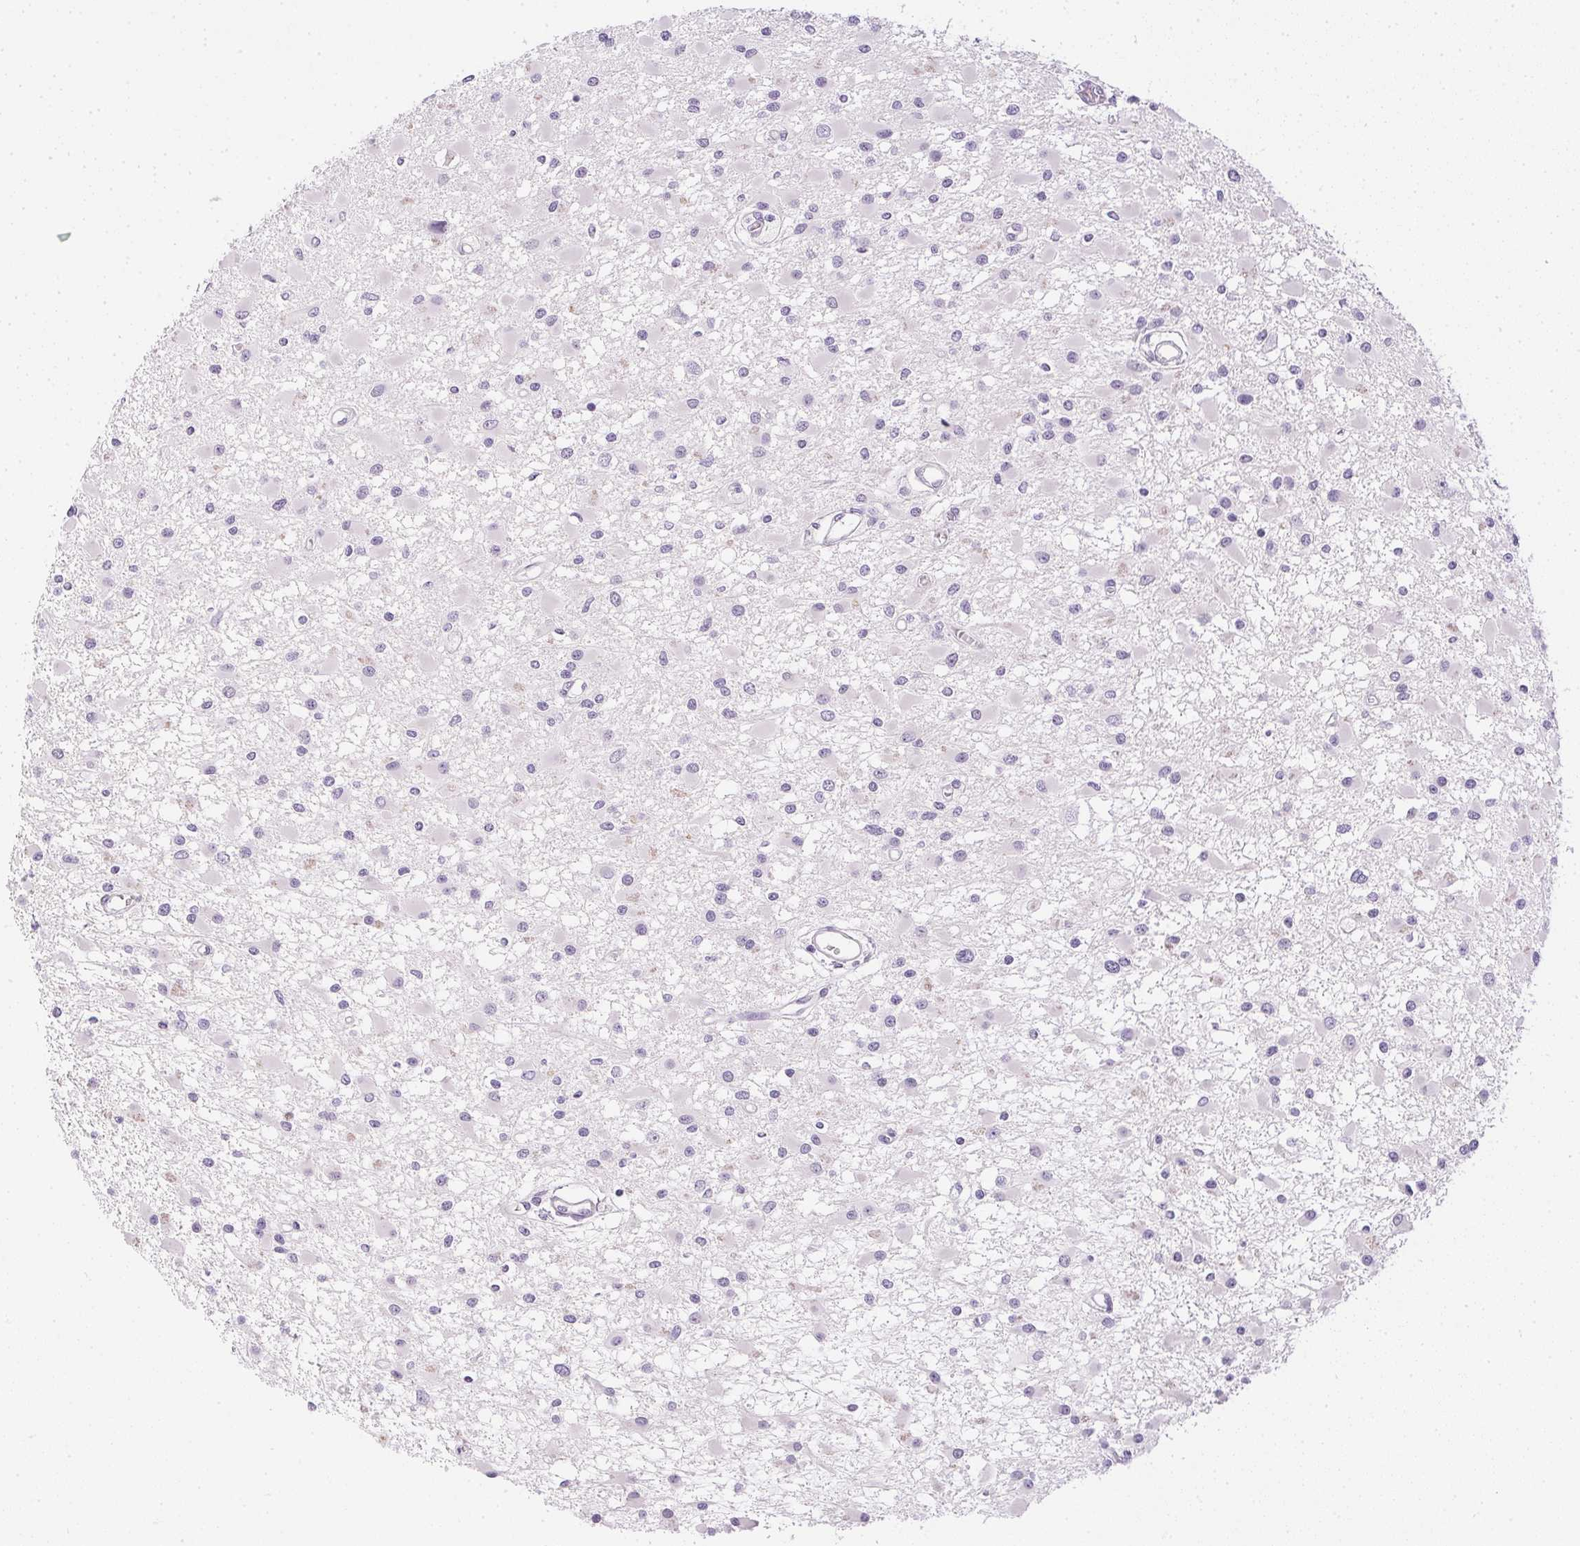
{"staining": {"intensity": "negative", "quantity": "none", "location": "none"}, "tissue": "glioma", "cell_type": "Tumor cells", "image_type": "cancer", "snomed": [{"axis": "morphology", "description": "Glioma, malignant, High grade"}, {"axis": "topography", "description": "Brain"}], "caption": "A high-resolution micrograph shows immunohistochemistry staining of high-grade glioma (malignant), which exhibits no significant positivity in tumor cells. The staining is performed using DAB (3,3'-diaminobenzidine) brown chromogen with nuclei counter-stained in using hematoxylin.", "gene": "PPY", "patient": {"sex": "male", "age": 54}}